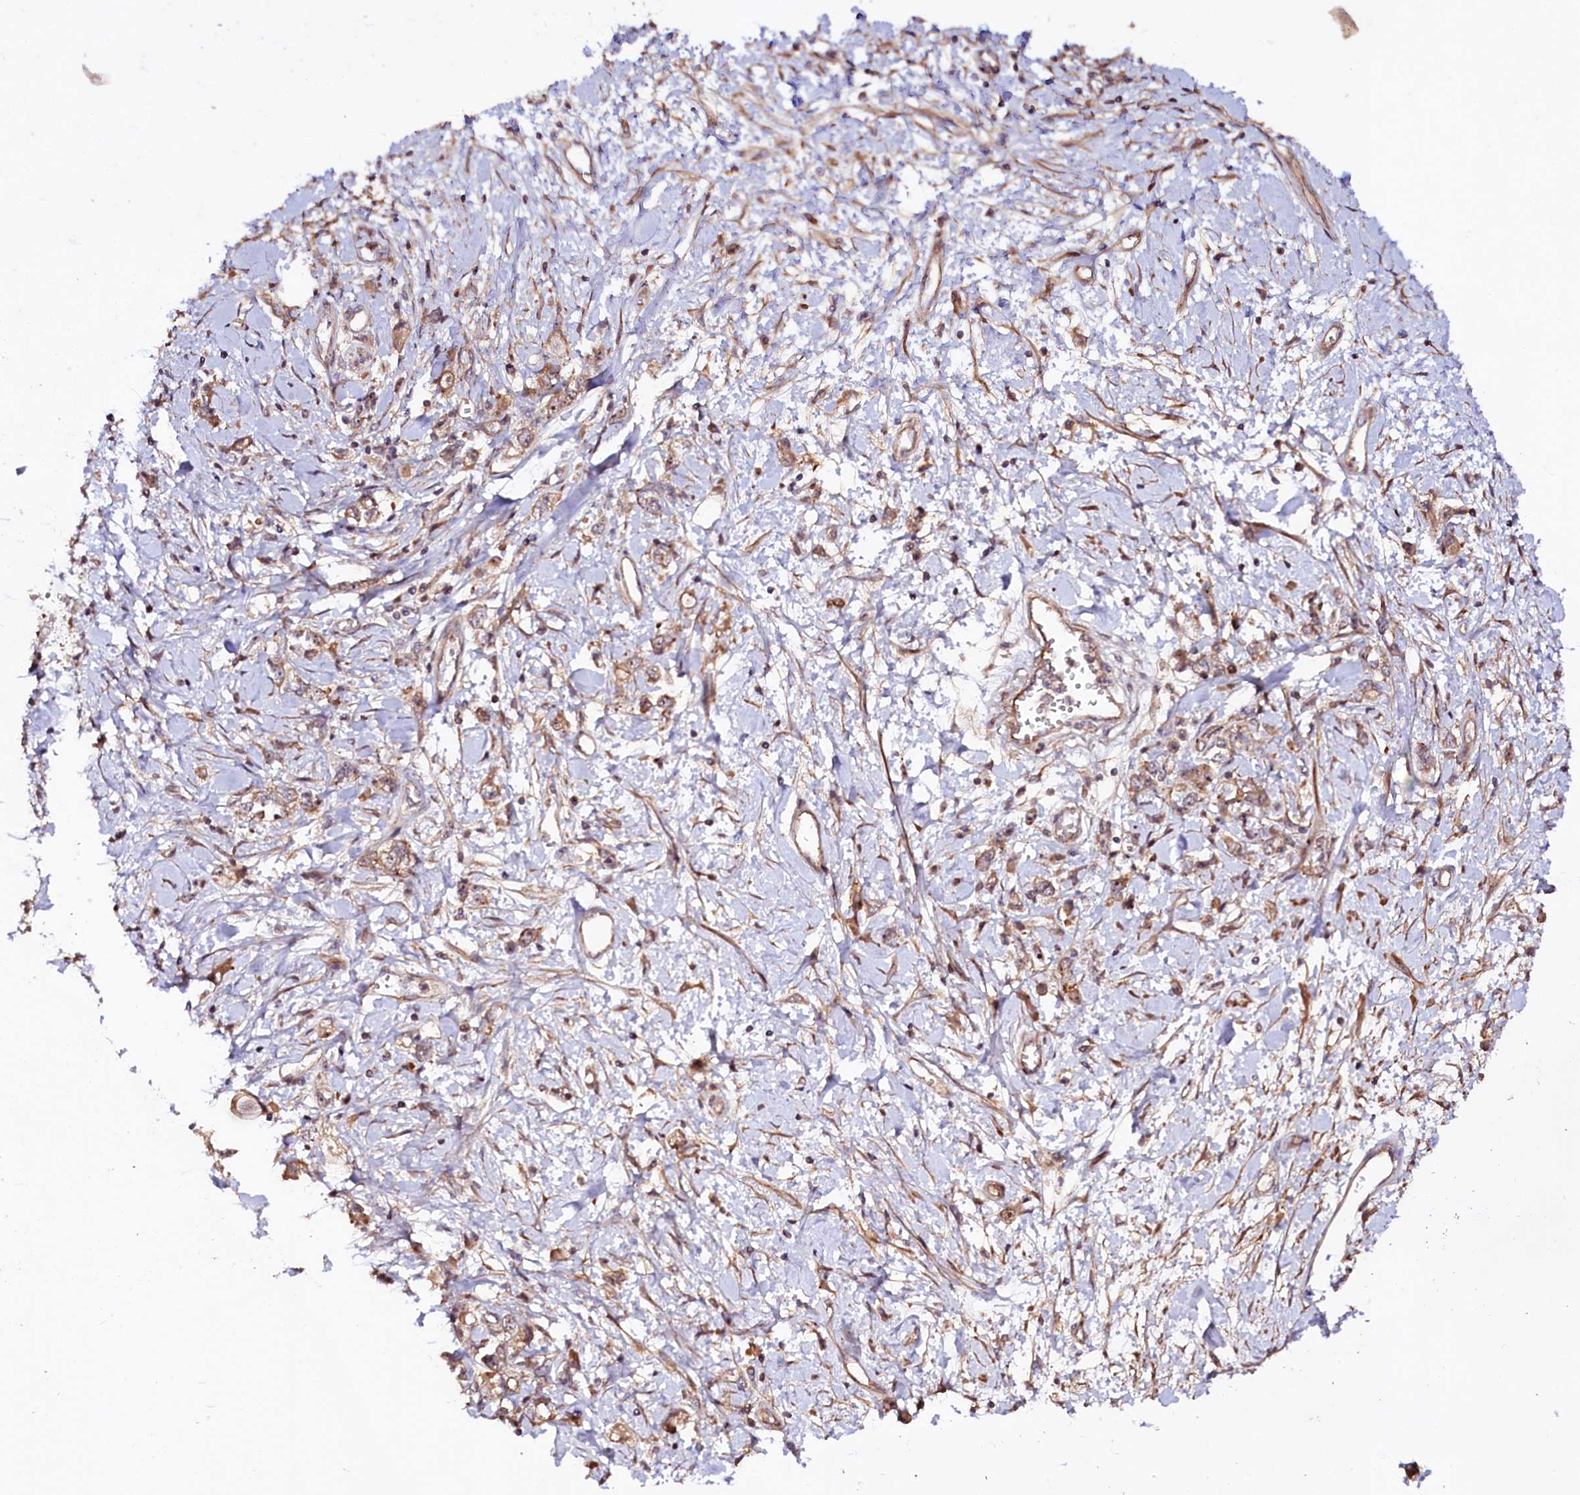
{"staining": {"intensity": "moderate", "quantity": ">75%", "location": "cytoplasmic/membranous"}, "tissue": "stomach cancer", "cell_type": "Tumor cells", "image_type": "cancer", "snomed": [{"axis": "morphology", "description": "Adenocarcinoma, NOS"}, {"axis": "topography", "description": "Stomach"}], "caption": "Adenocarcinoma (stomach) was stained to show a protein in brown. There is medium levels of moderate cytoplasmic/membranous expression in approximately >75% of tumor cells. Nuclei are stained in blue.", "gene": "NEDD1", "patient": {"sex": "female", "age": 76}}